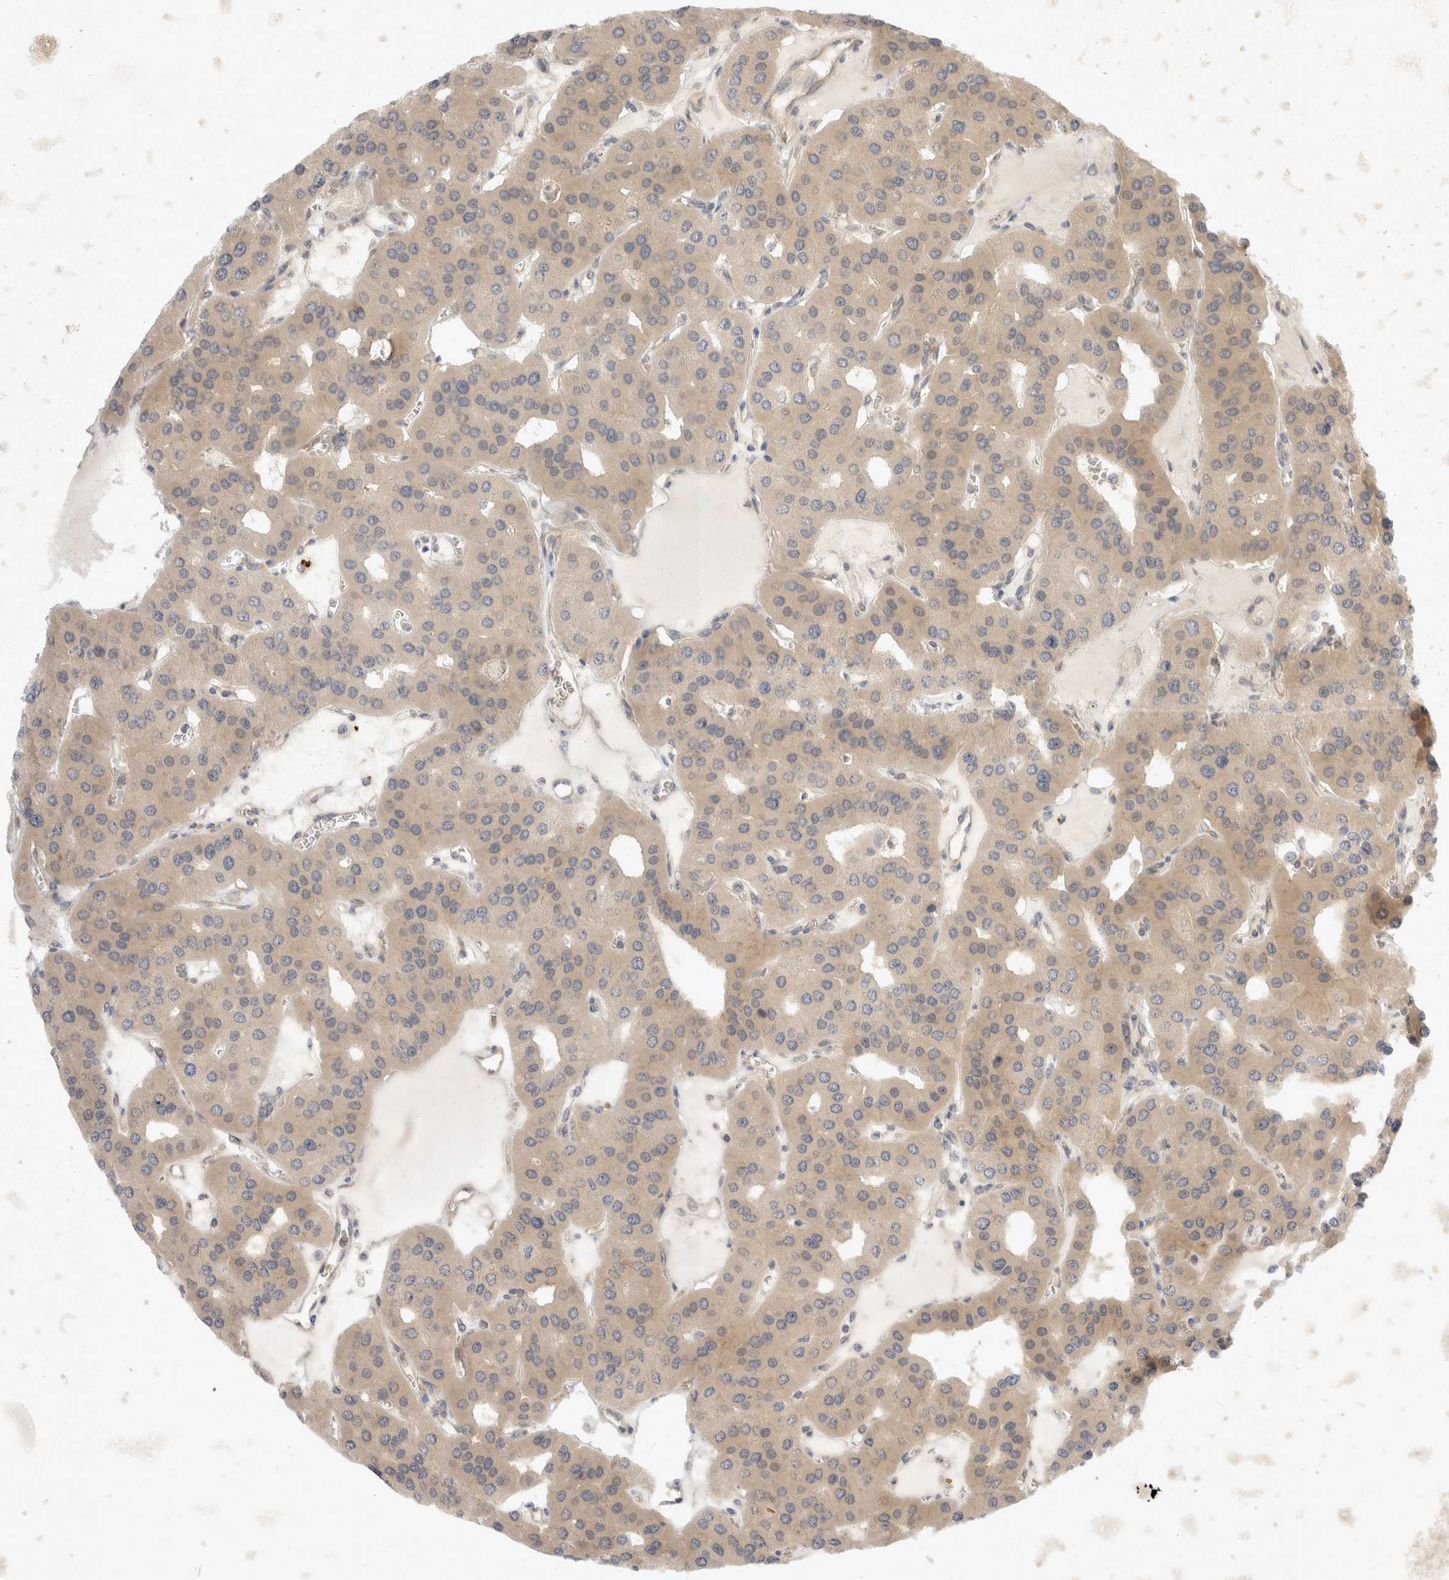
{"staining": {"intensity": "moderate", "quantity": ">75%", "location": "cytoplasmic/membranous"}, "tissue": "parathyroid gland", "cell_type": "Glandular cells", "image_type": "normal", "snomed": [{"axis": "morphology", "description": "Normal tissue, NOS"}, {"axis": "morphology", "description": "Adenoma, NOS"}, {"axis": "topography", "description": "Parathyroid gland"}], "caption": "Immunohistochemistry (IHC) staining of unremarkable parathyroid gland, which reveals medium levels of moderate cytoplasmic/membranous staining in approximately >75% of glandular cells indicating moderate cytoplasmic/membranous protein positivity. The staining was performed using DAB (brown) for protein detection and nuclei were counterstained in hematoxylin (blue).", "gene": "EIF4G3", "patient": {"sex": "female", "age": 86}}